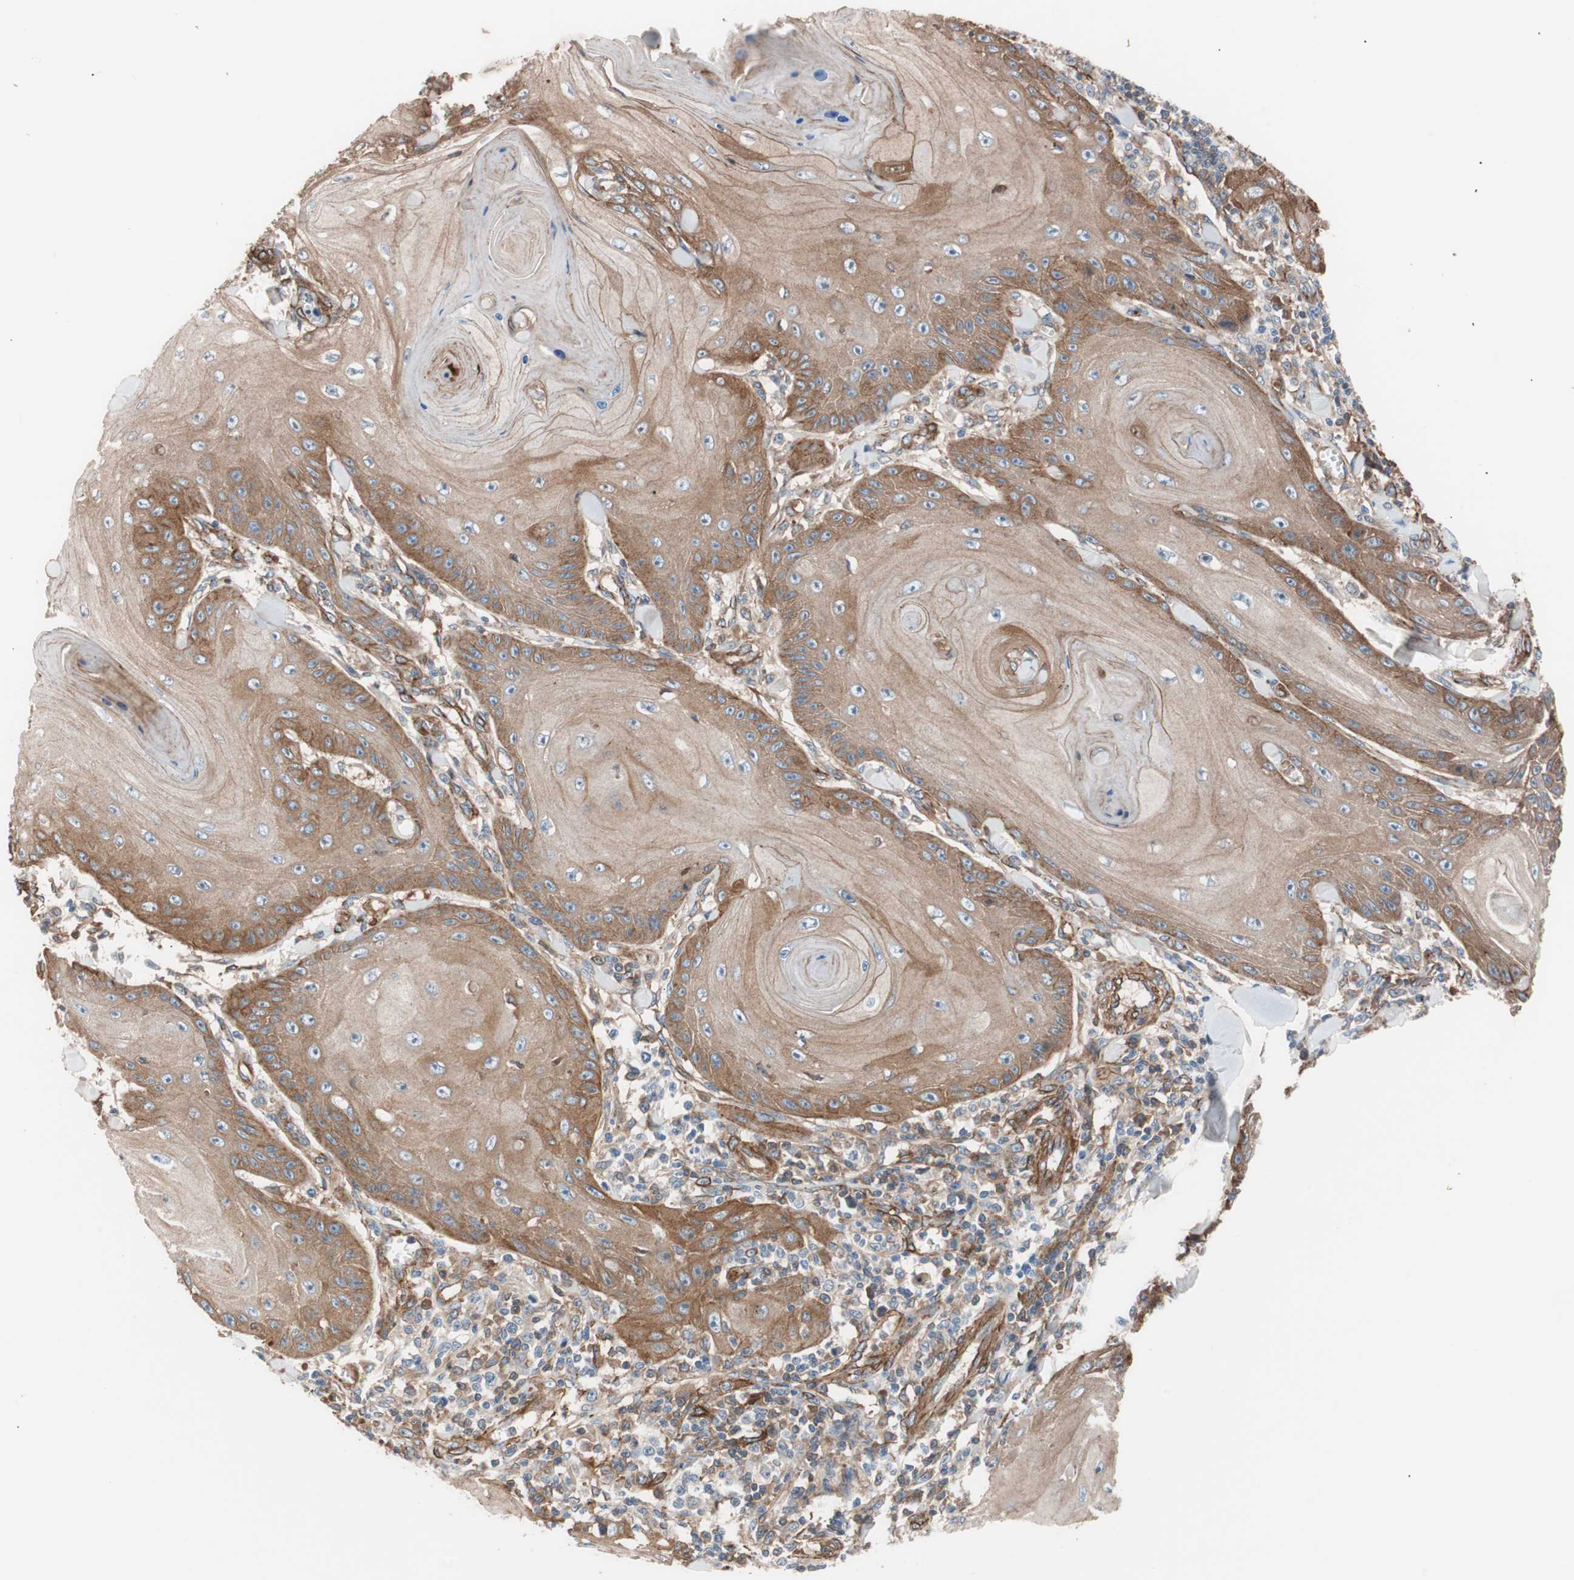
{"staining": {"intensity": "moderate", "quantity": "25%-75%", "location": "cytoplasmic/membranous"}, "tissue": "skin cancer", "cell_type": "Tumor cells", "image_type": "cancer", "snomed": [{"axis": "morphology", "description": "Squamous cell carcinoma, NOS"}, {"axis": "topography", "description": "Skin"}], "caption": "Immunohistochemistry of skin squamous cell carcinoma displays medium levels of moderate cytoplasmic/membranous positivity in approximately 25%-75% of tumor cells.", "gene": "SPINT1", "patient": {"sex": "female", "age": 78}}